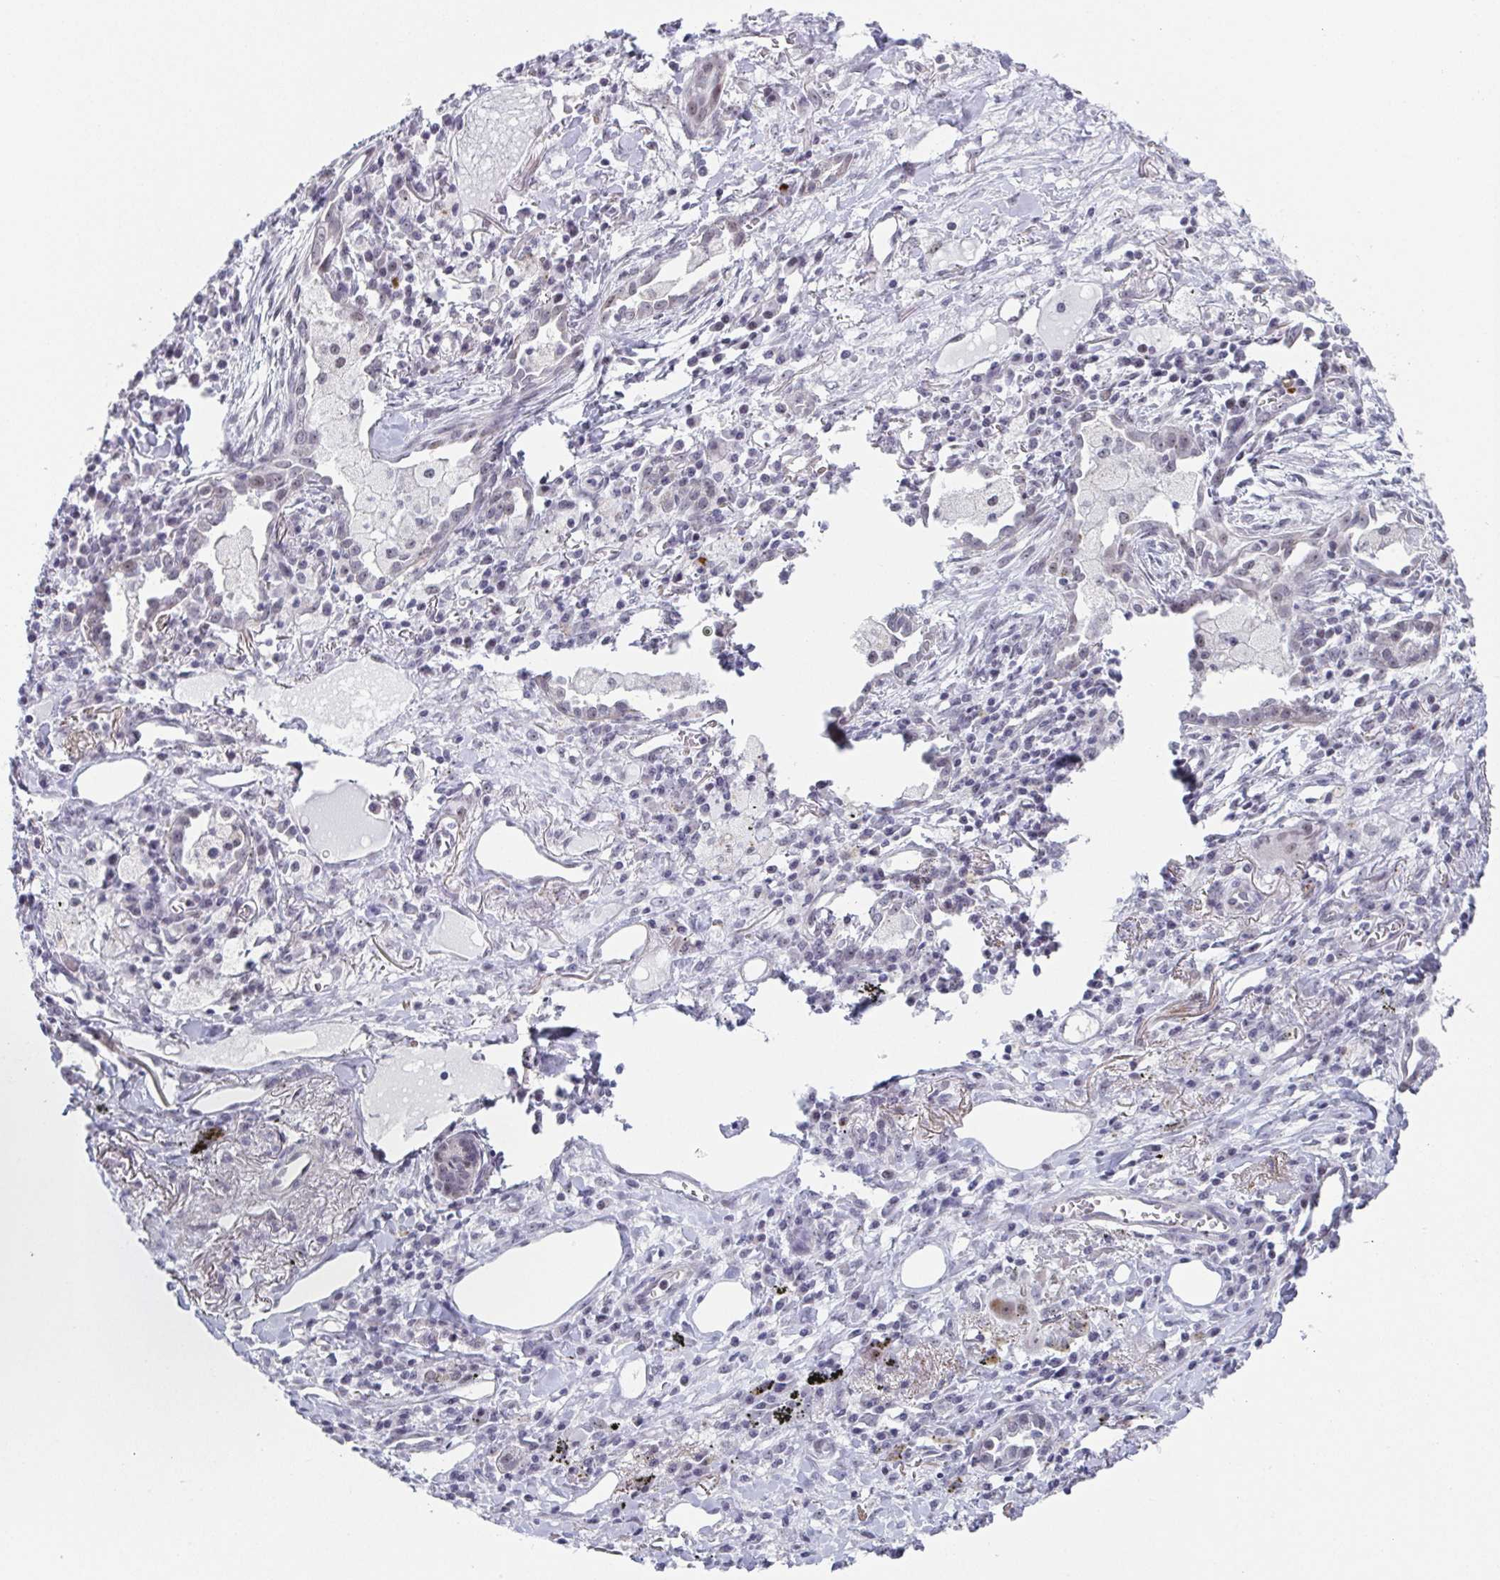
{"staining": {"intensity": "negative", "quantity": "none", "location": "none"}, "tissue": "lung cancer", "cell_type": "Tumor cells", "image_type": "cancer", "snomed": [{"axis": "morphology", "description": "Squamous cell carcinoma, NOS"}, {"axis": "topography", "description": "Lung"}], "caption": "There is no significant positivity in tumor cells of lung squamous cell carcinoma. (Immunohistochemistry, brightfield microscopy, high magnification).", "gene": "EXOSC7", "patient": {"sex": "male", "age": 74}}